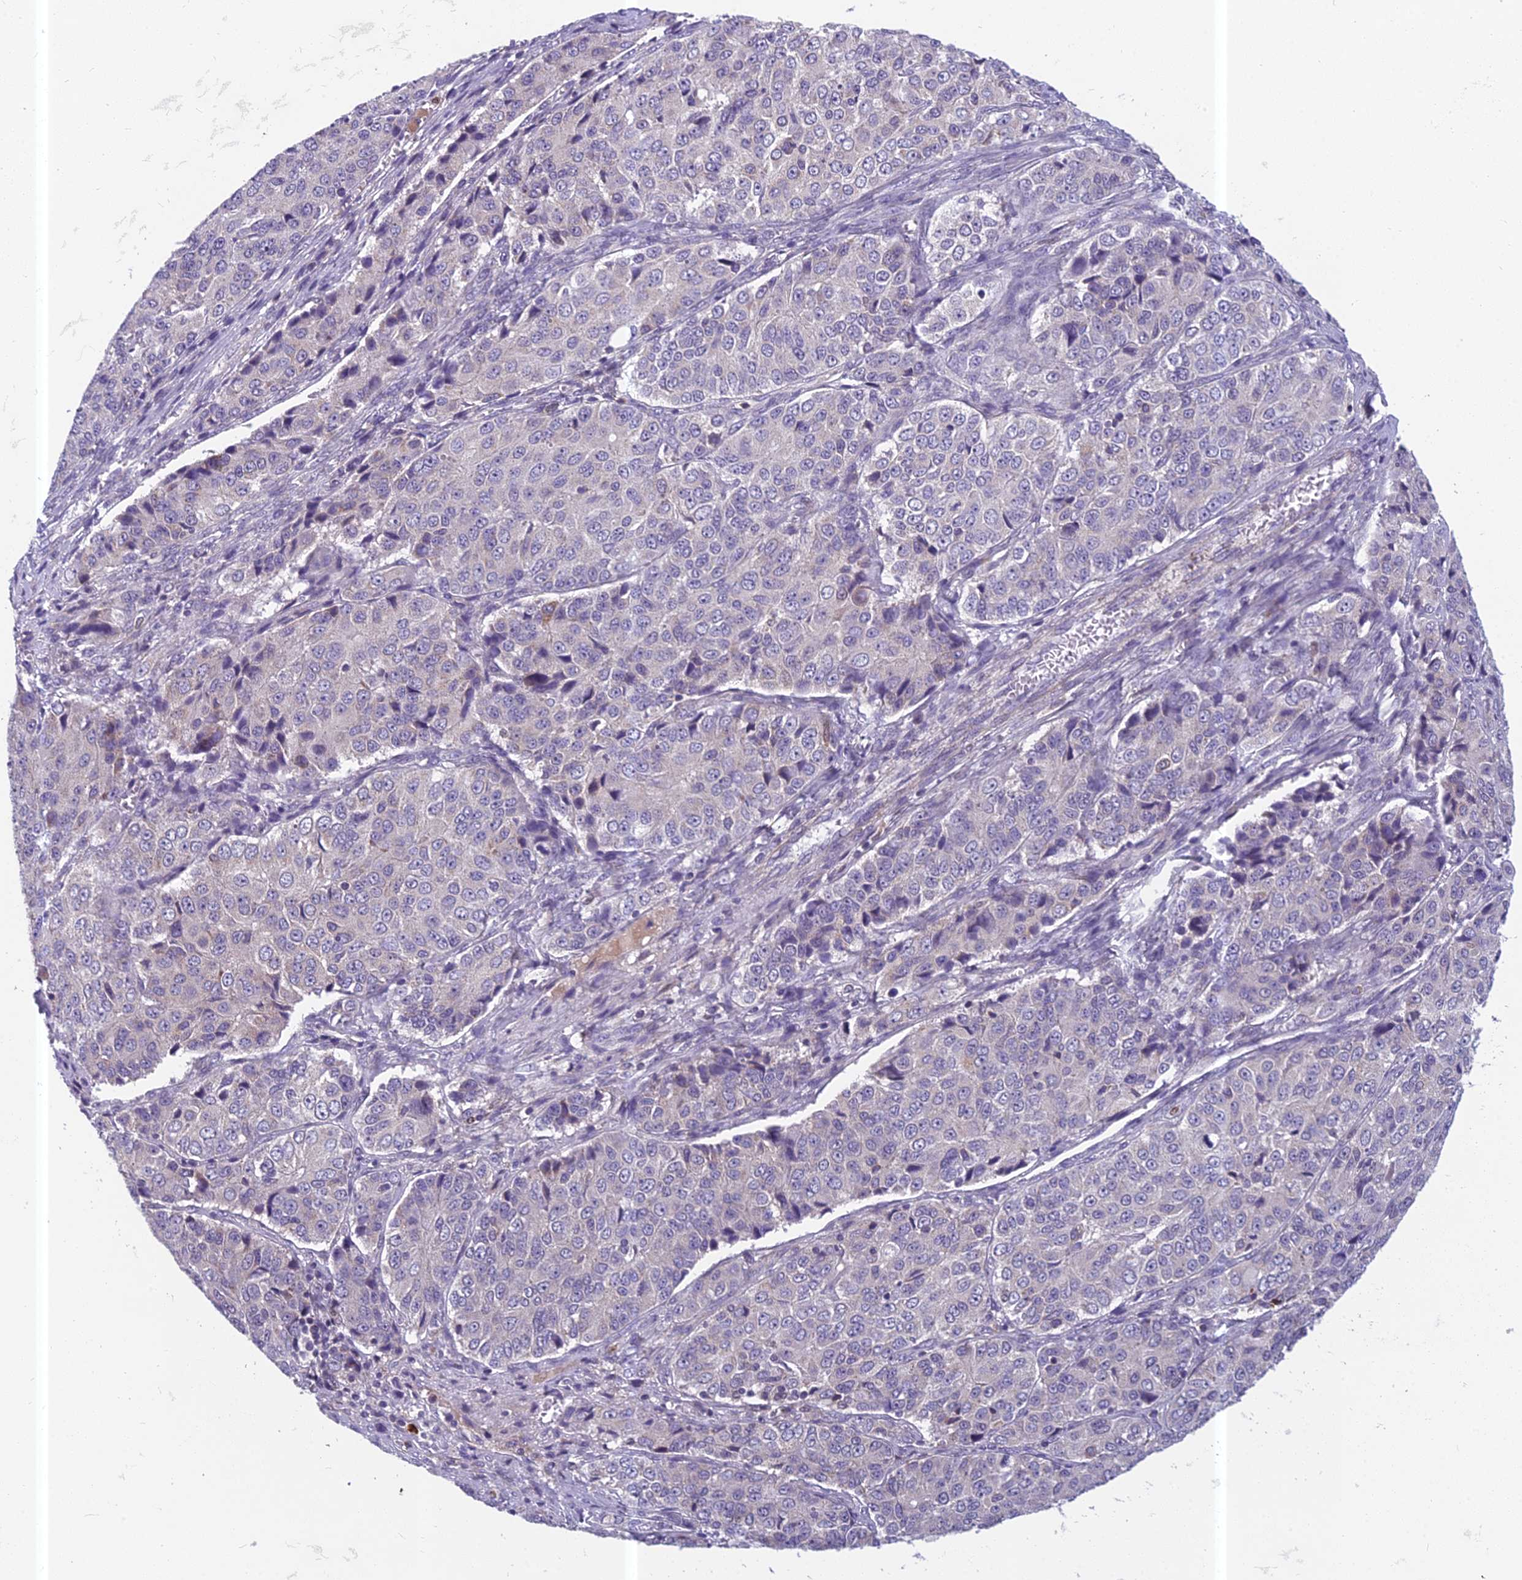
{"staining": {"intensity": "negative", "quantity": "none", "location": "none"}, "tissue": "ovarian cancer", "cell_type": "Tumor cells", "image_type": "cancer", "snomed": [{"axis": "morphology", "description": "Carcinoma, endometroid"}, {"axis": "topography", "description": "Ovary"}], "caption": "The histopathology image exhibits no staining of tumor cells in endometroid carcinoma (ovarian).", "gene": "ENSG00000188897", "patient": {"sex": "female", "age": 51}}